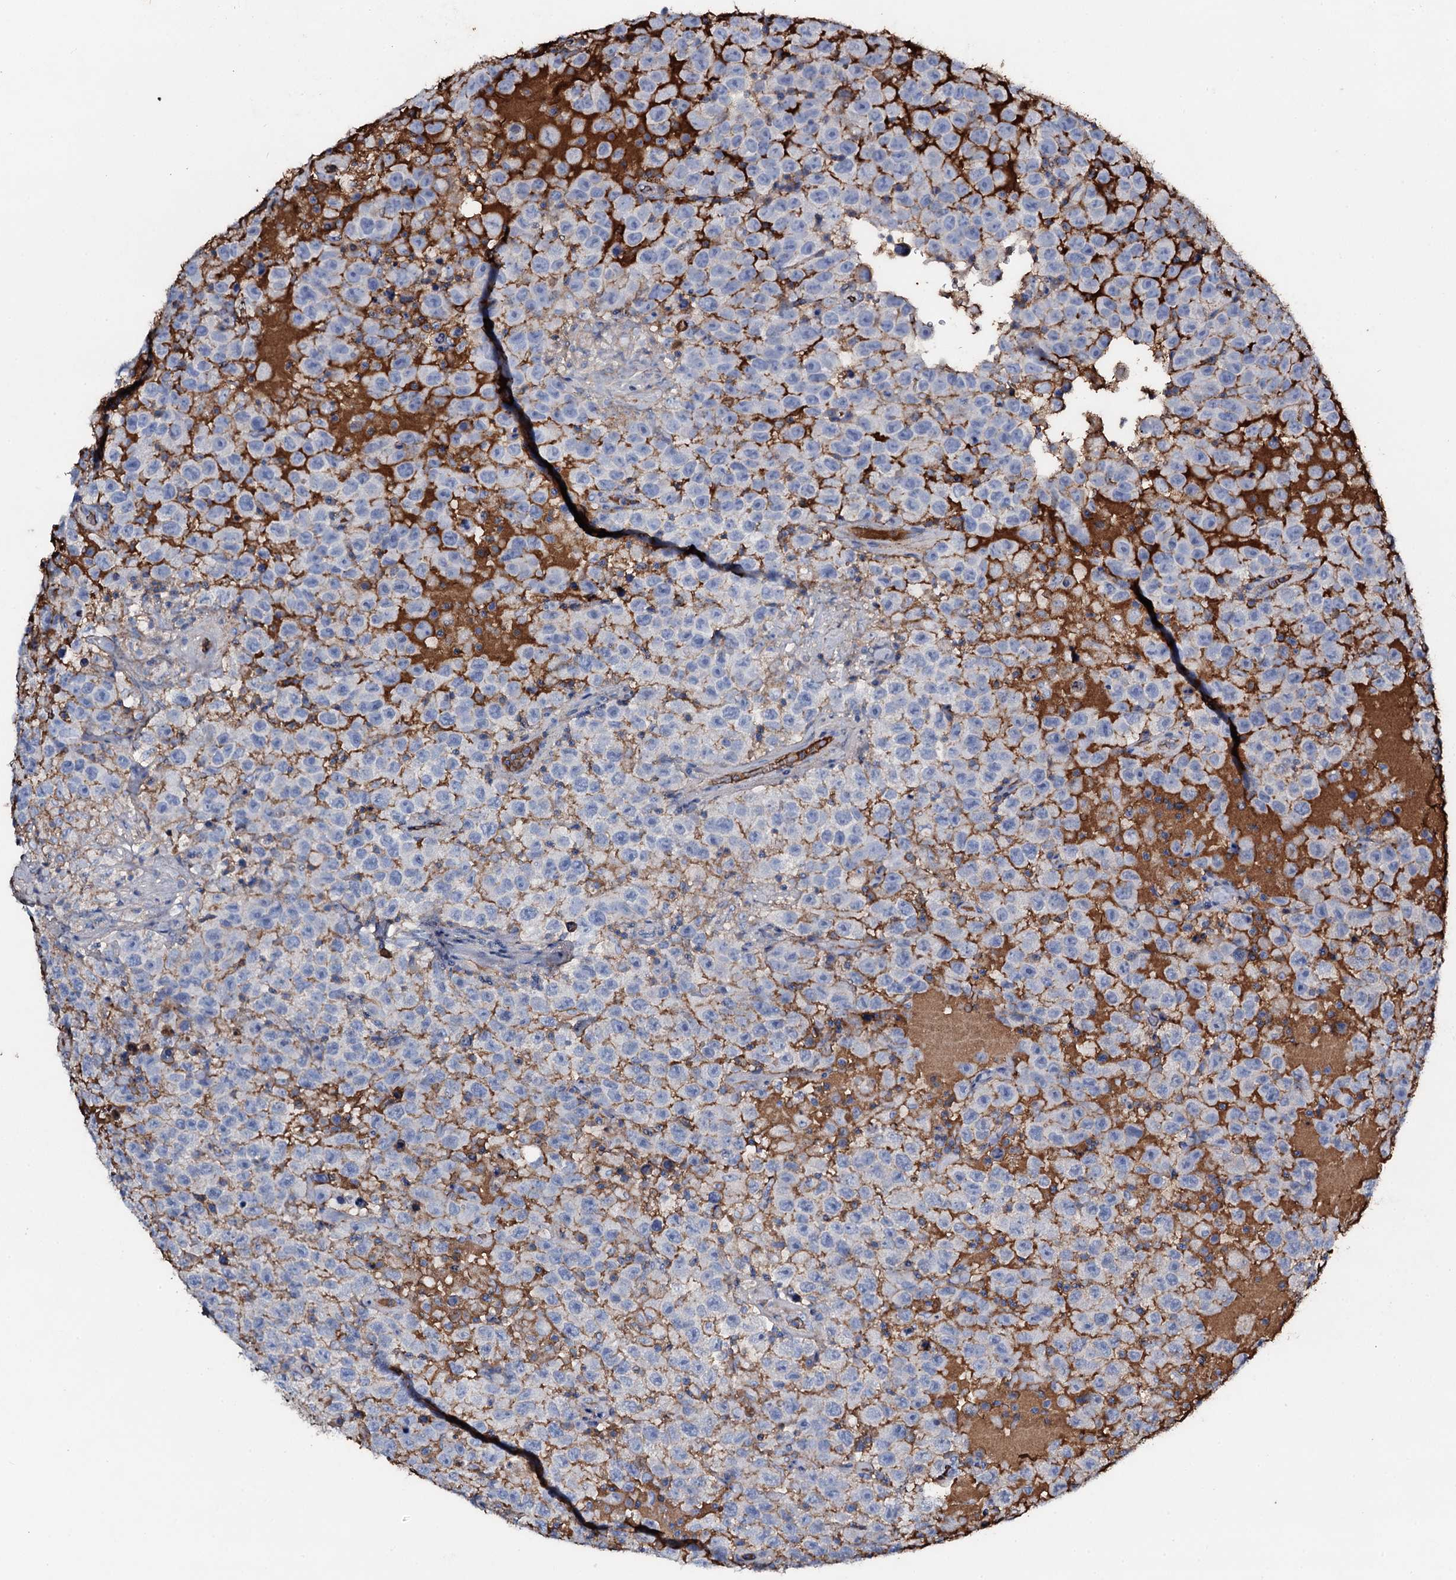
{"staining": {"intensity": "negative", "quantity": "none", "location": "none"}, "tissue": "testis cancer", "cell_type": "Tumor cells", "image_type": "cancer", "snomed": [{"axis": "morphology", "description": "Seminoma, NOS"}, {"axis": "topography", "description": "Testis"}], "caption": "Immunohistochemical staining of human testis cancer exhibits no significant staining in tumor cells.", "gene": "EDN1", "patient": {"sex": "male", "age": 41}}